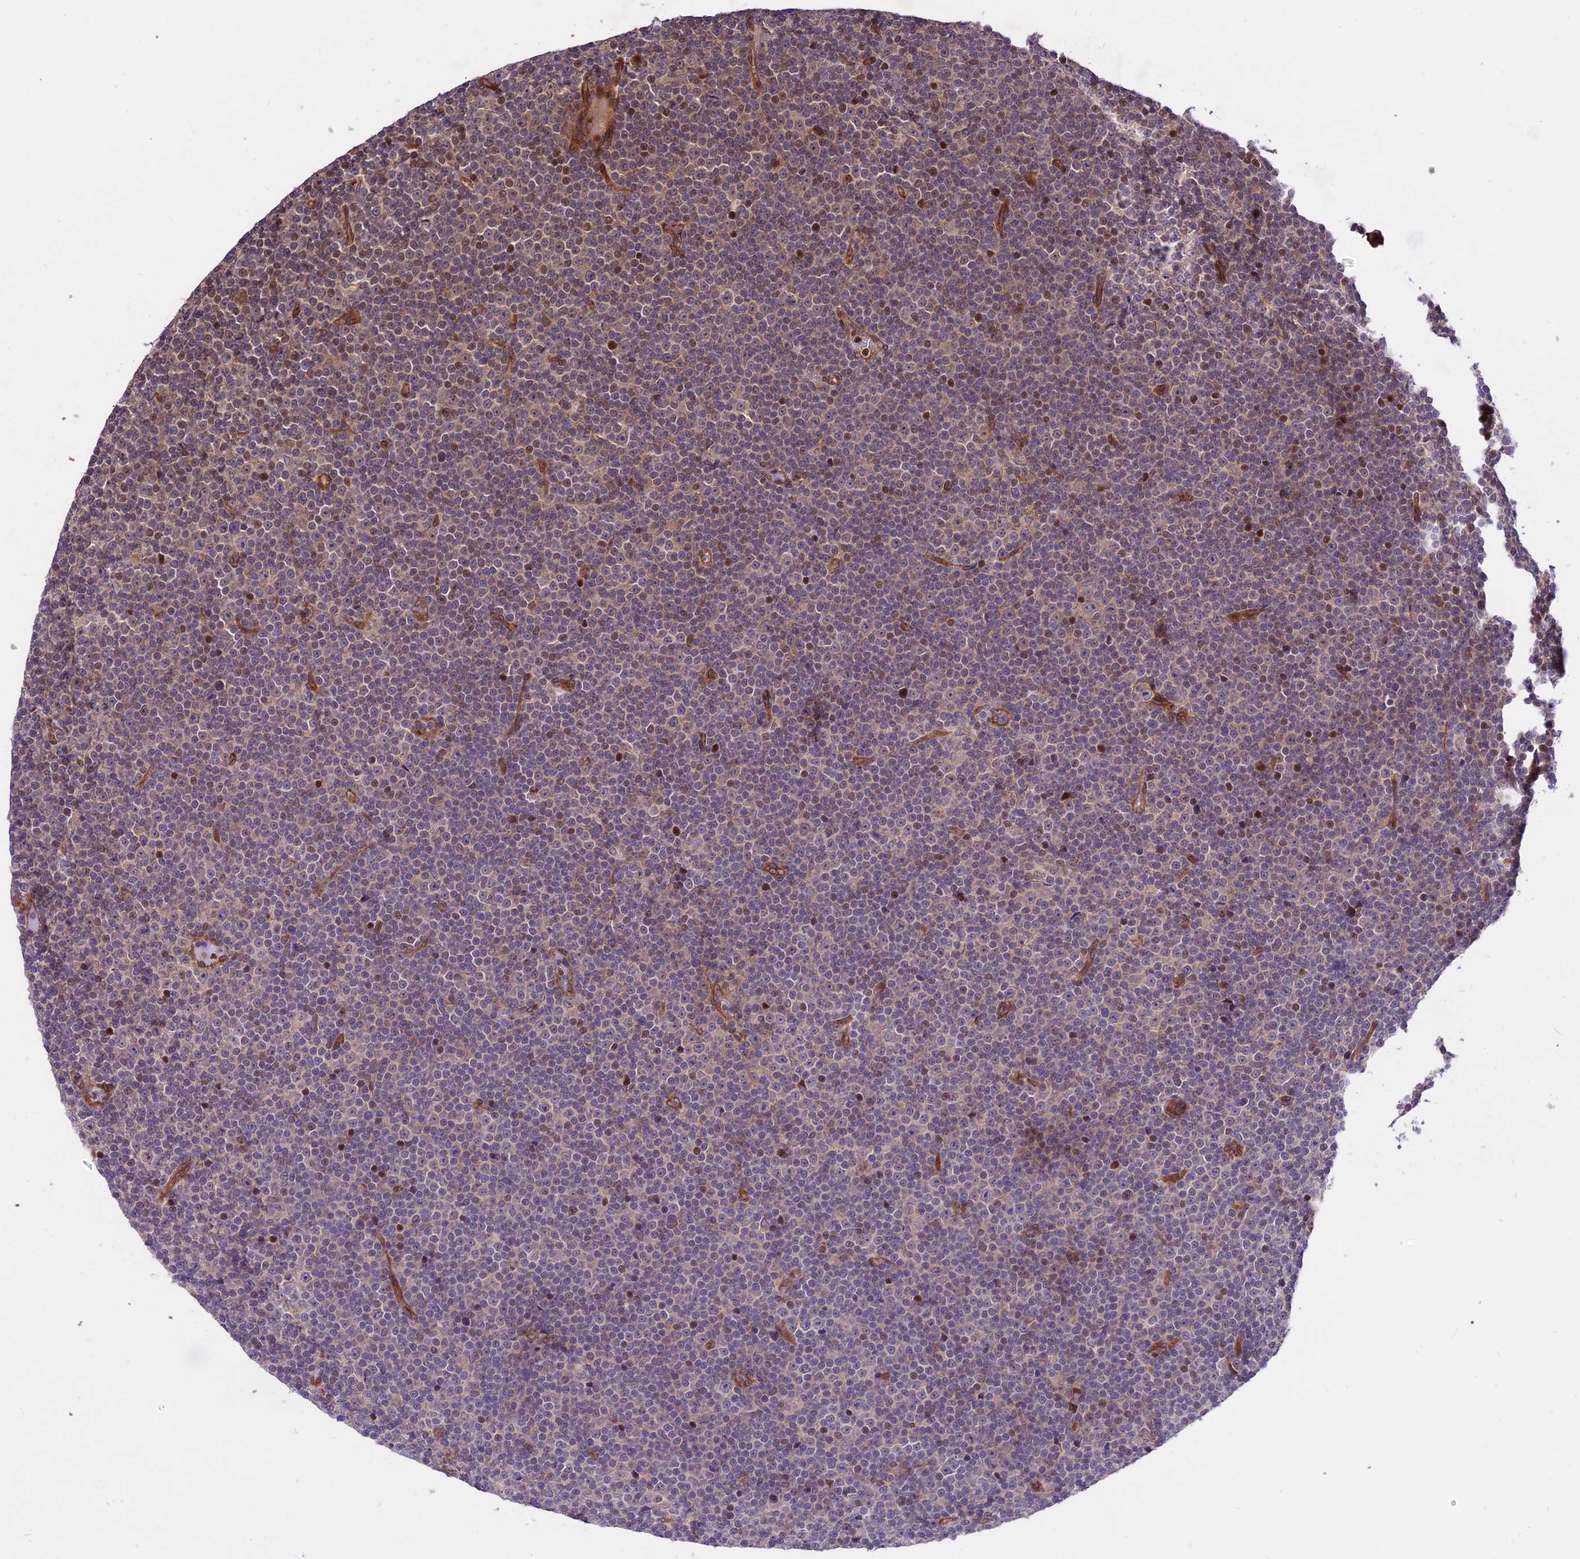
{"staining": {"intensity": "weak", "quantity": "<25%", "location": "cytoplasmic/membranous,nuclear"}, "tissue": "lymphoma", "cell_type": "Tumor cells", "image_type": "cancer", "snomed": [{"axis": "morphology", "description": "Malignant lymphoma, non-Hodgkin's type, Low grade"}, {"axis": "topography", "description": "Lymph node"}], "caption": "Image shows no protein expression in tumor cells of lymphoma tissue.", "gene": "SMG6", "patient": {"sex": "female", "age": 67}}